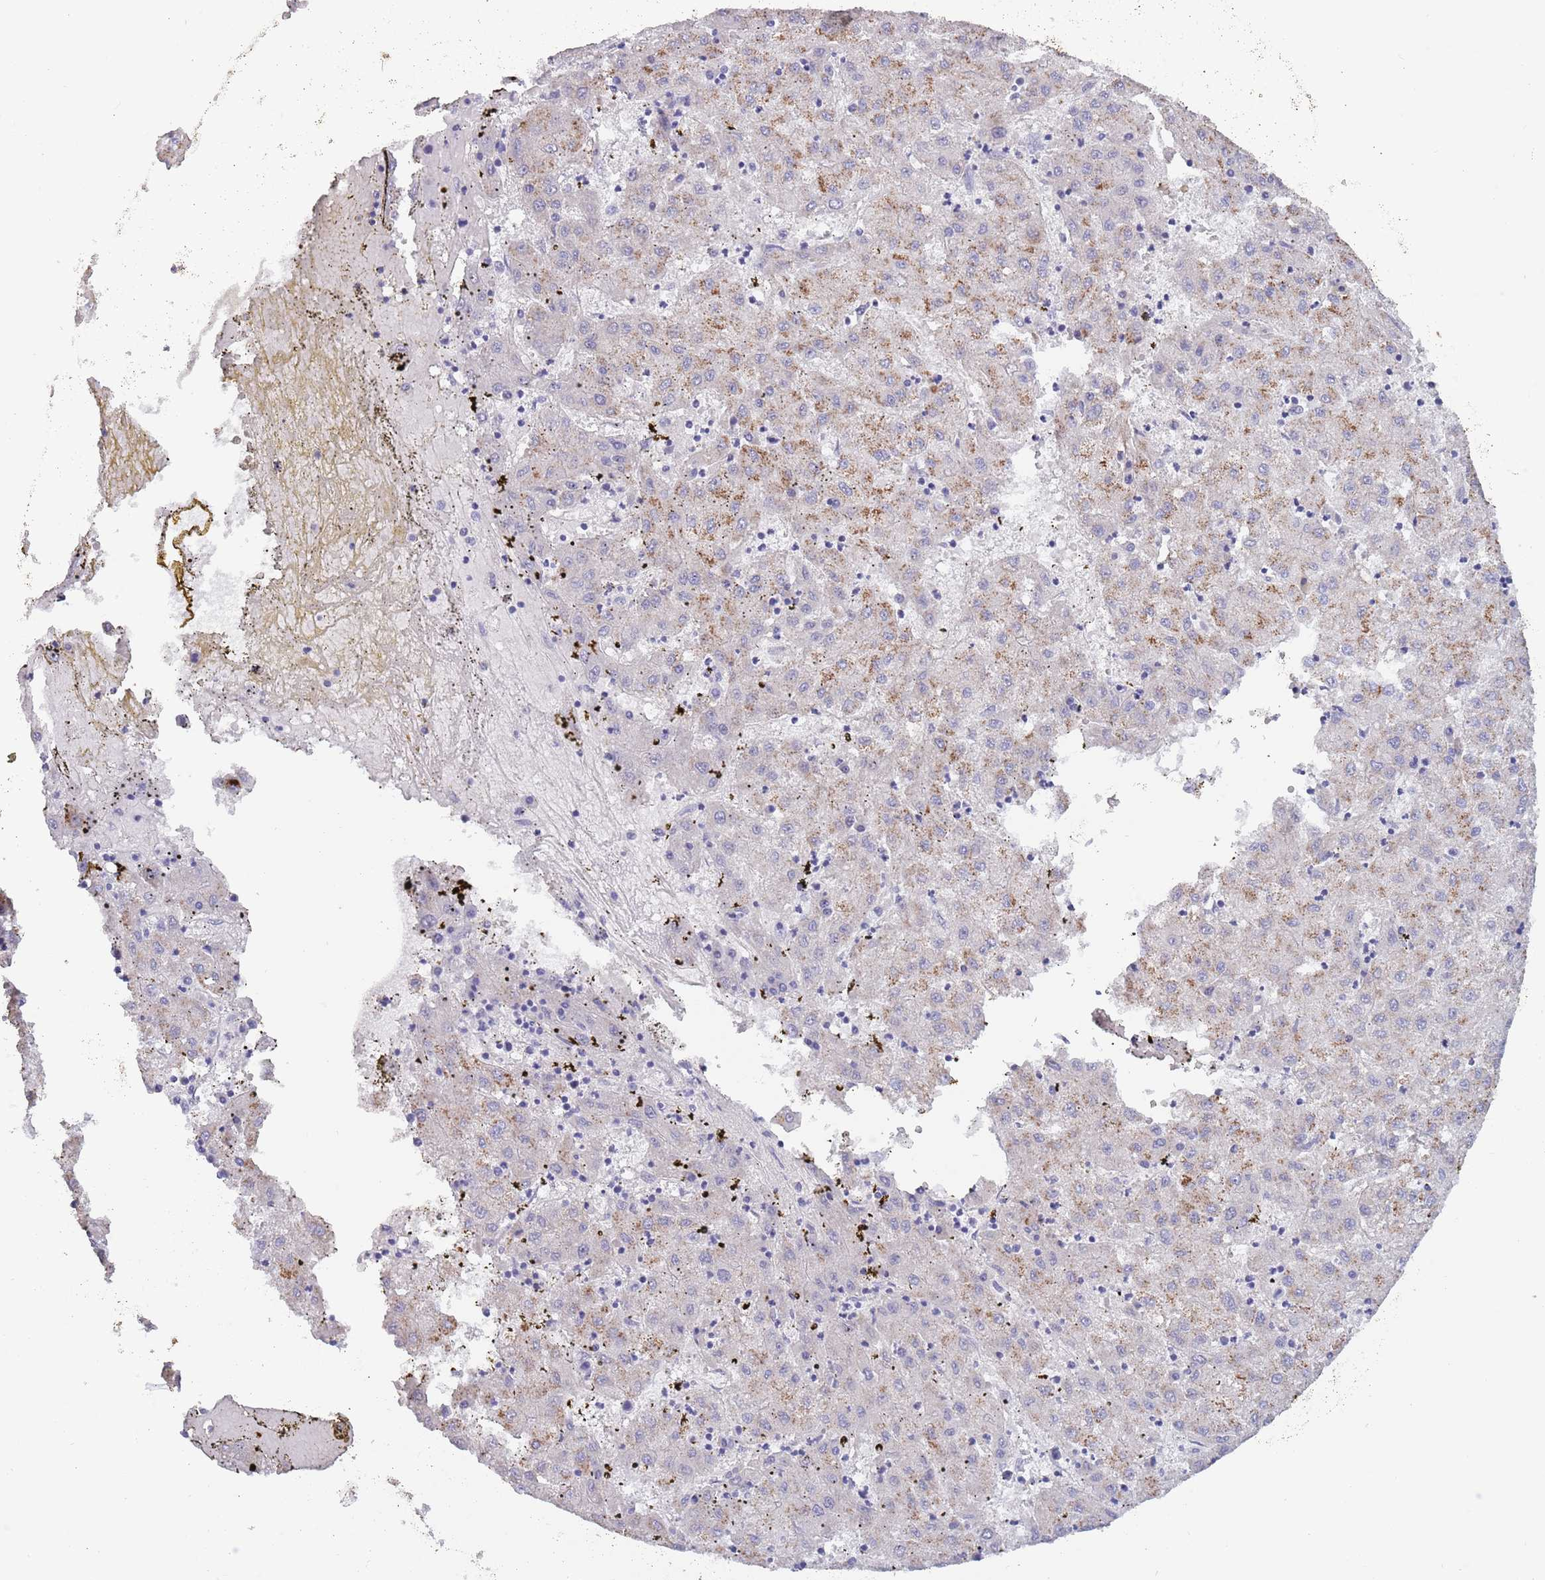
{"staining": {"intensity": "negative", "quantity": "none", "location": "none"}, "tissue": "liver cancer", "cell_type": "Tumor cells", "image_type": "cancer", "snomed": [{"axis": "morphology", "description": "Carcinoma, Hepatocellular, NOS"}, {"axis": "topography", "description": "Liver"}], "caption": "Protein analysis of hepatocellular carcinoma (liver) shows no significant expression in tumor cells.", "gene": "PIMREG", "patient": {"sex": "male", "age": 72}}